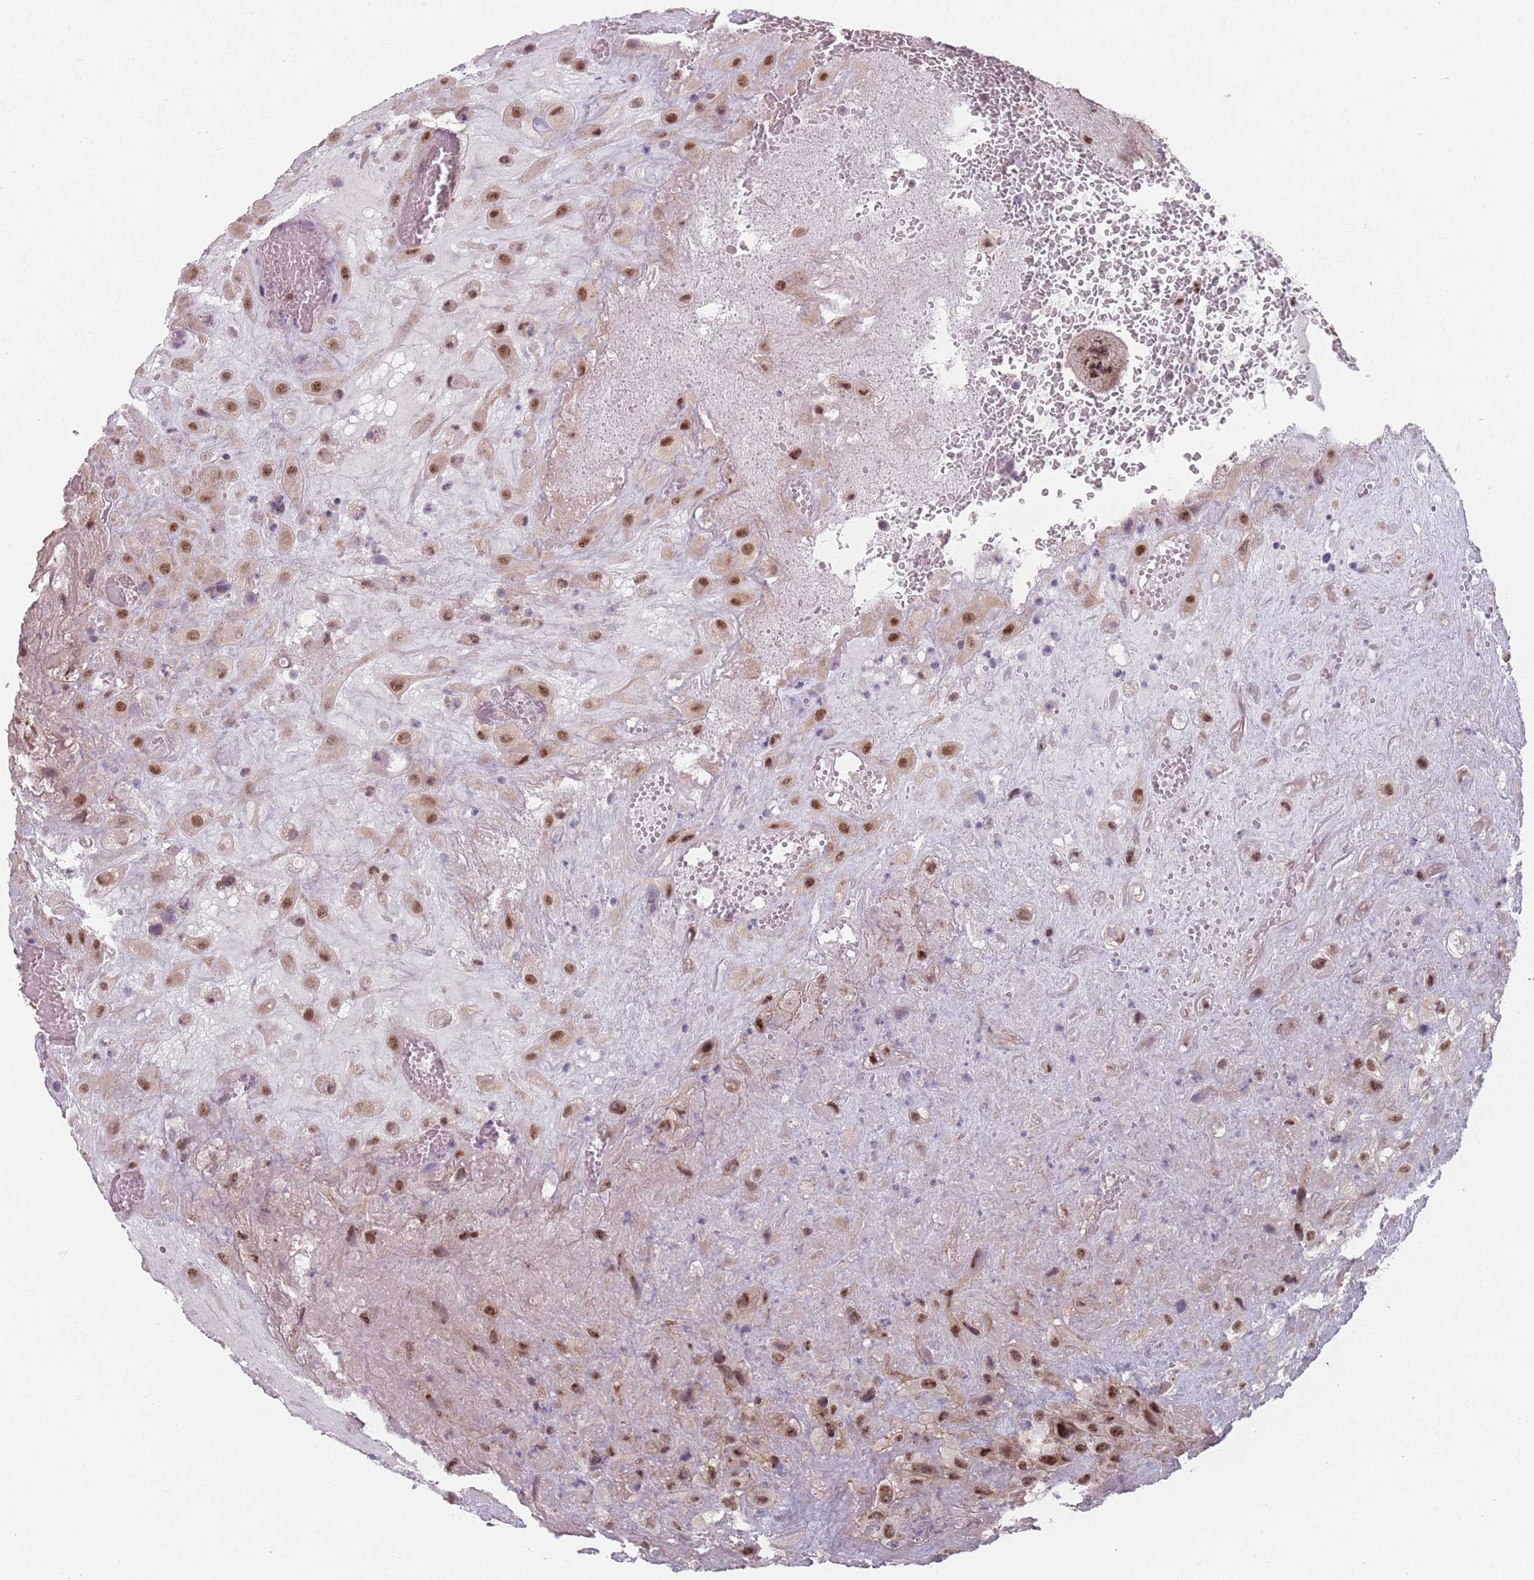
{"staining": {"intensity": "moderate", "quantity": ">75%", "location": "nuclear"}, "tissue": "placenta", "cell_type": "Decidual cells", "image_type": "normal", "snomed": [{"axis": "morphology", "description": "Normal tissue, NOS"}, {"axis": "topography", "description": "Placenta"}], "caption": "Immunohistochemistry histopathology image of benign human placenta stained for a protein (brown), which reveals medium levels of moderate nuclear staining in approximately >75% of decidual cells.", "gene": "ZC3H14", "patient": {"sex": "female", "age": 35}}